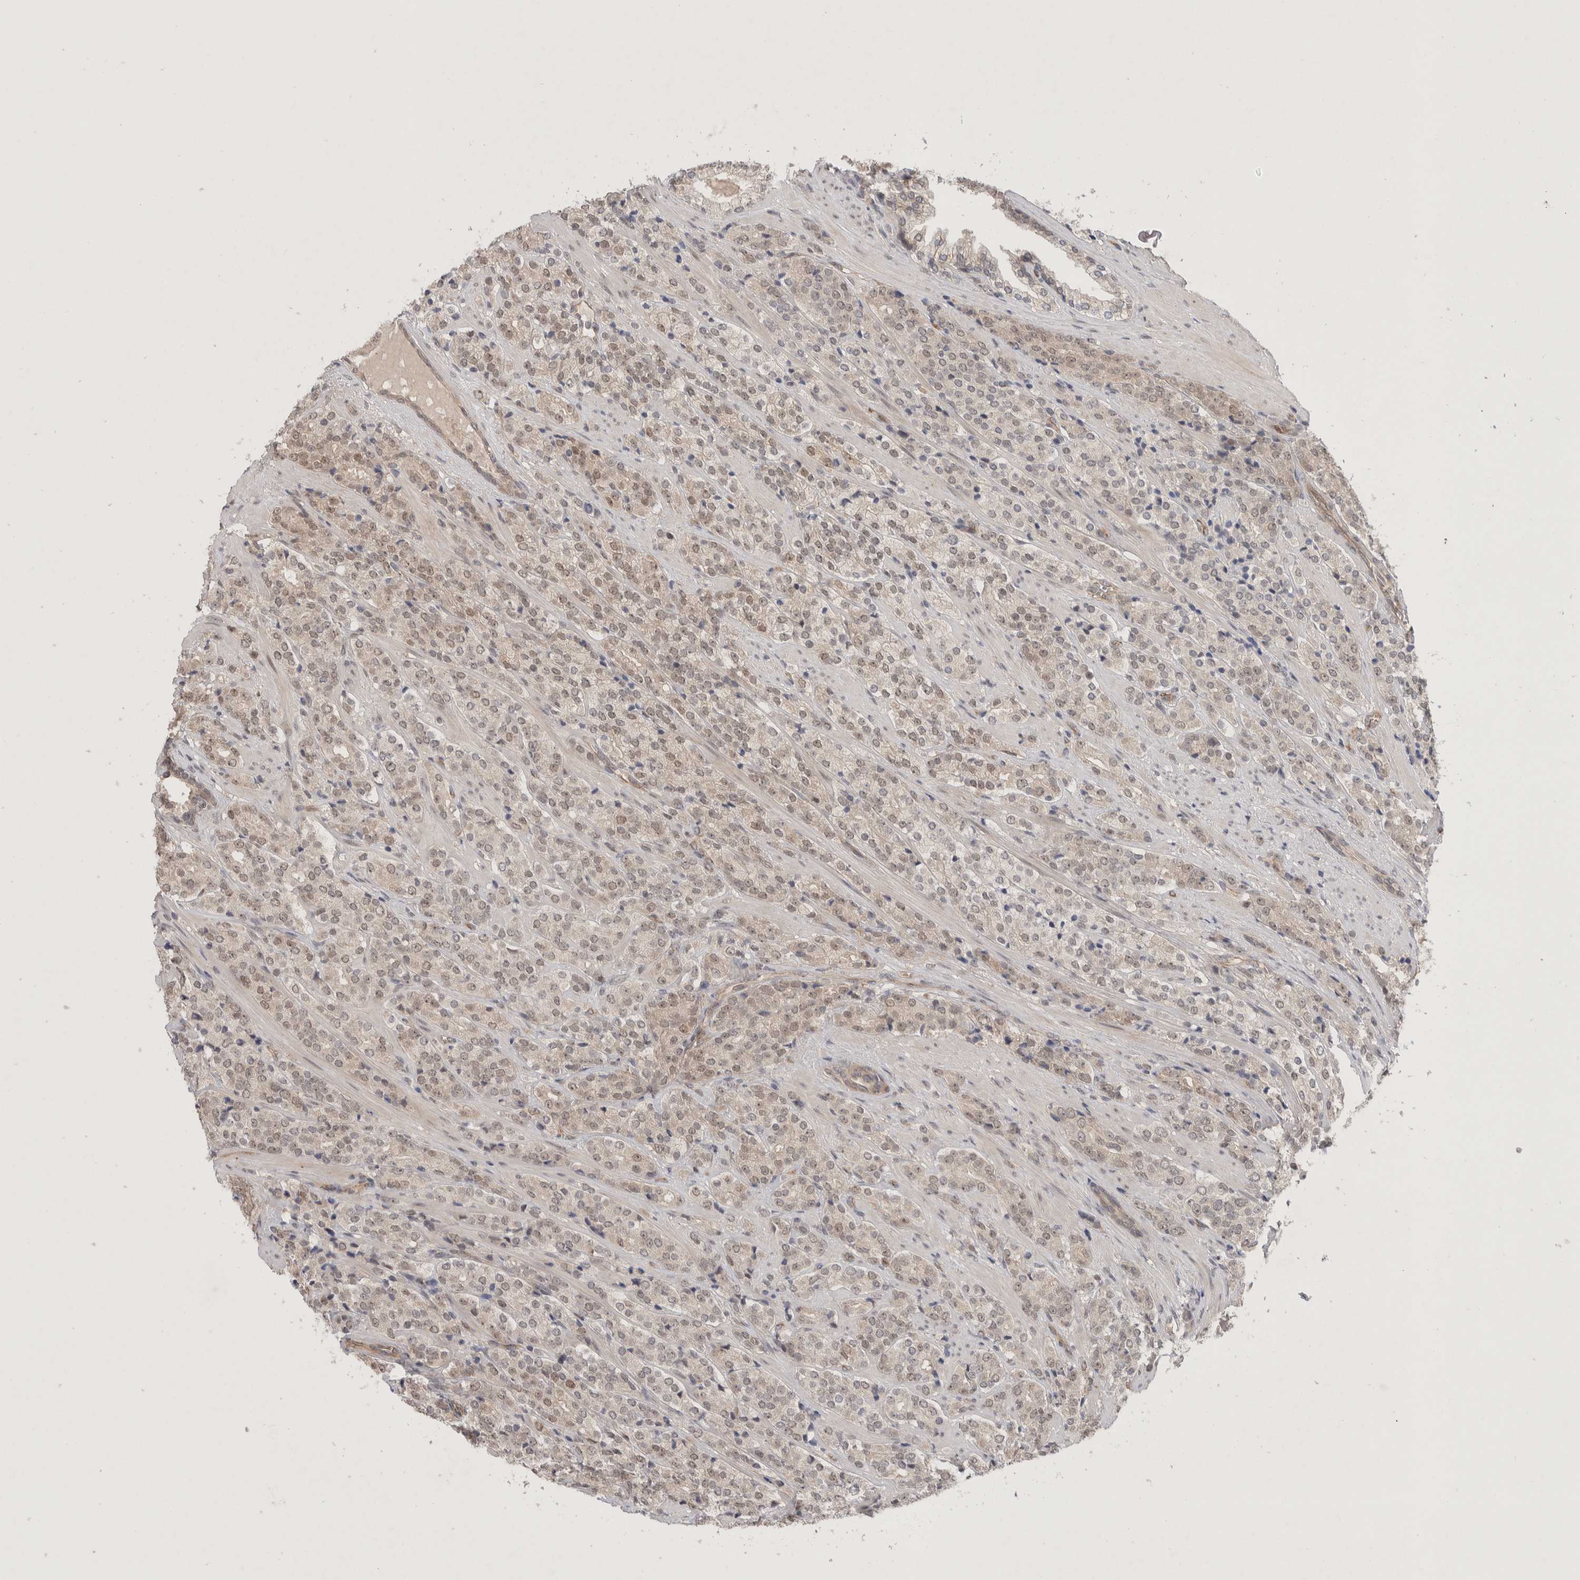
{"staining": {"intensity": "weak", "quantity": "<25%", "location": "nuclear"}, "tissue": "prostate cancer", "cell_type": "Tumor cells", "image_type": "cancer", "snomed": [{"axis": "morphology", "description": "Adenocarcinoma, High grade"}, {"axis": "topography", "description": "Prostate"}], "caption": "Tumor cells show no significant protein positivity in prostate cancer.", "gene": "ZNF704", "patient": {"sex": "male", "age": 71}}